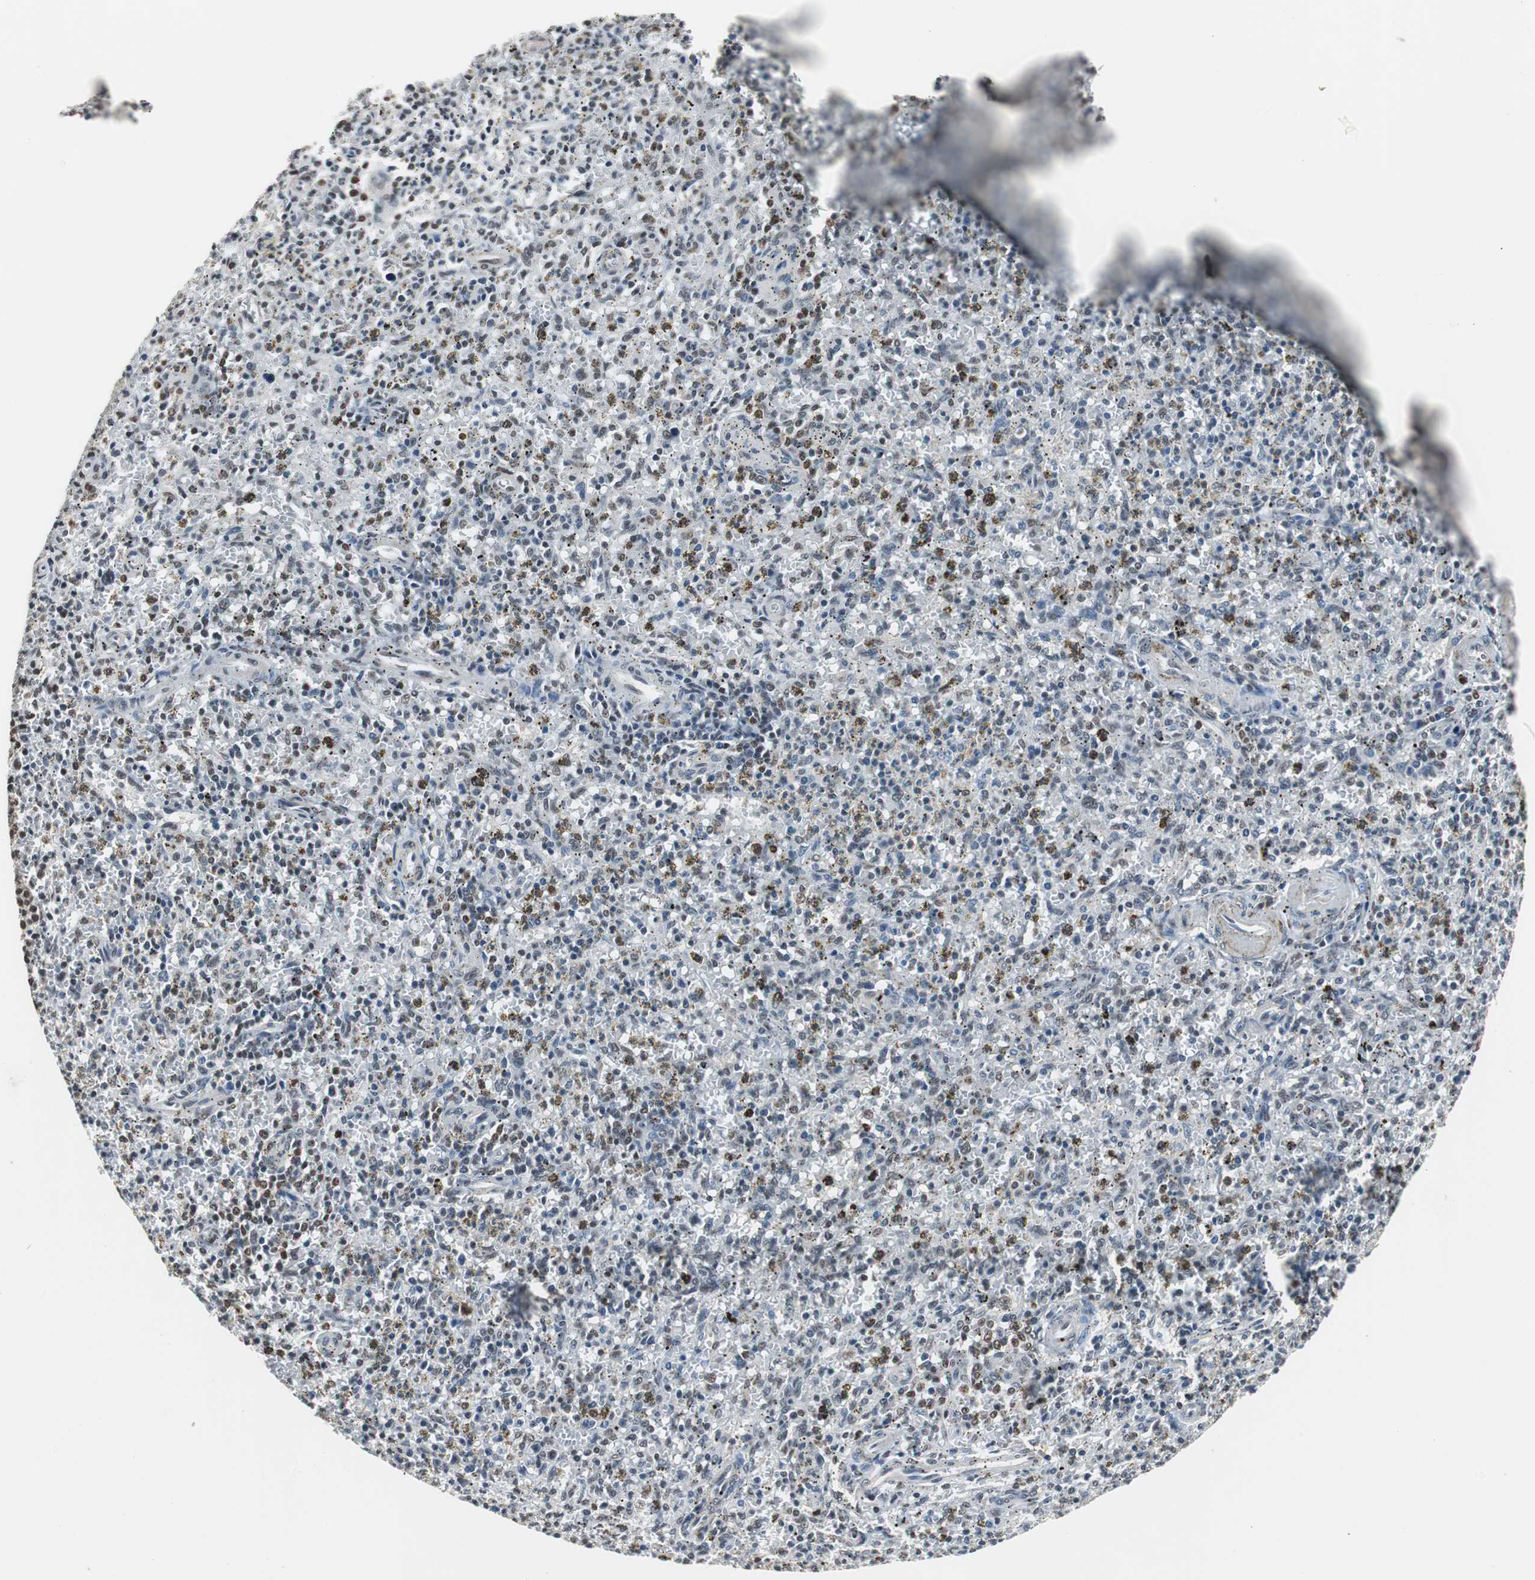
{"staining": {"intensity": "strong", "quantity": "<25%", "location": "cytoplasmic/membranous,nuclear"}, "tissue": "spleen", "cell_type": "Cells in red pulp", "image_type": "normal", "snomed": [{"axis": "morphology", "description": "Normal tissue, NOS"}, {"axis": "topography", "description": "Spleen"}], "caption": "The image demonstrates immunohistochemical staining of benign spleen. There is strong cytoplasmic/membranous,nuclear expression is appreciated in approximately <25% of cells in red pulp.", "gene": "TAF7", "patient": {"sex": "male", "age": 72}}